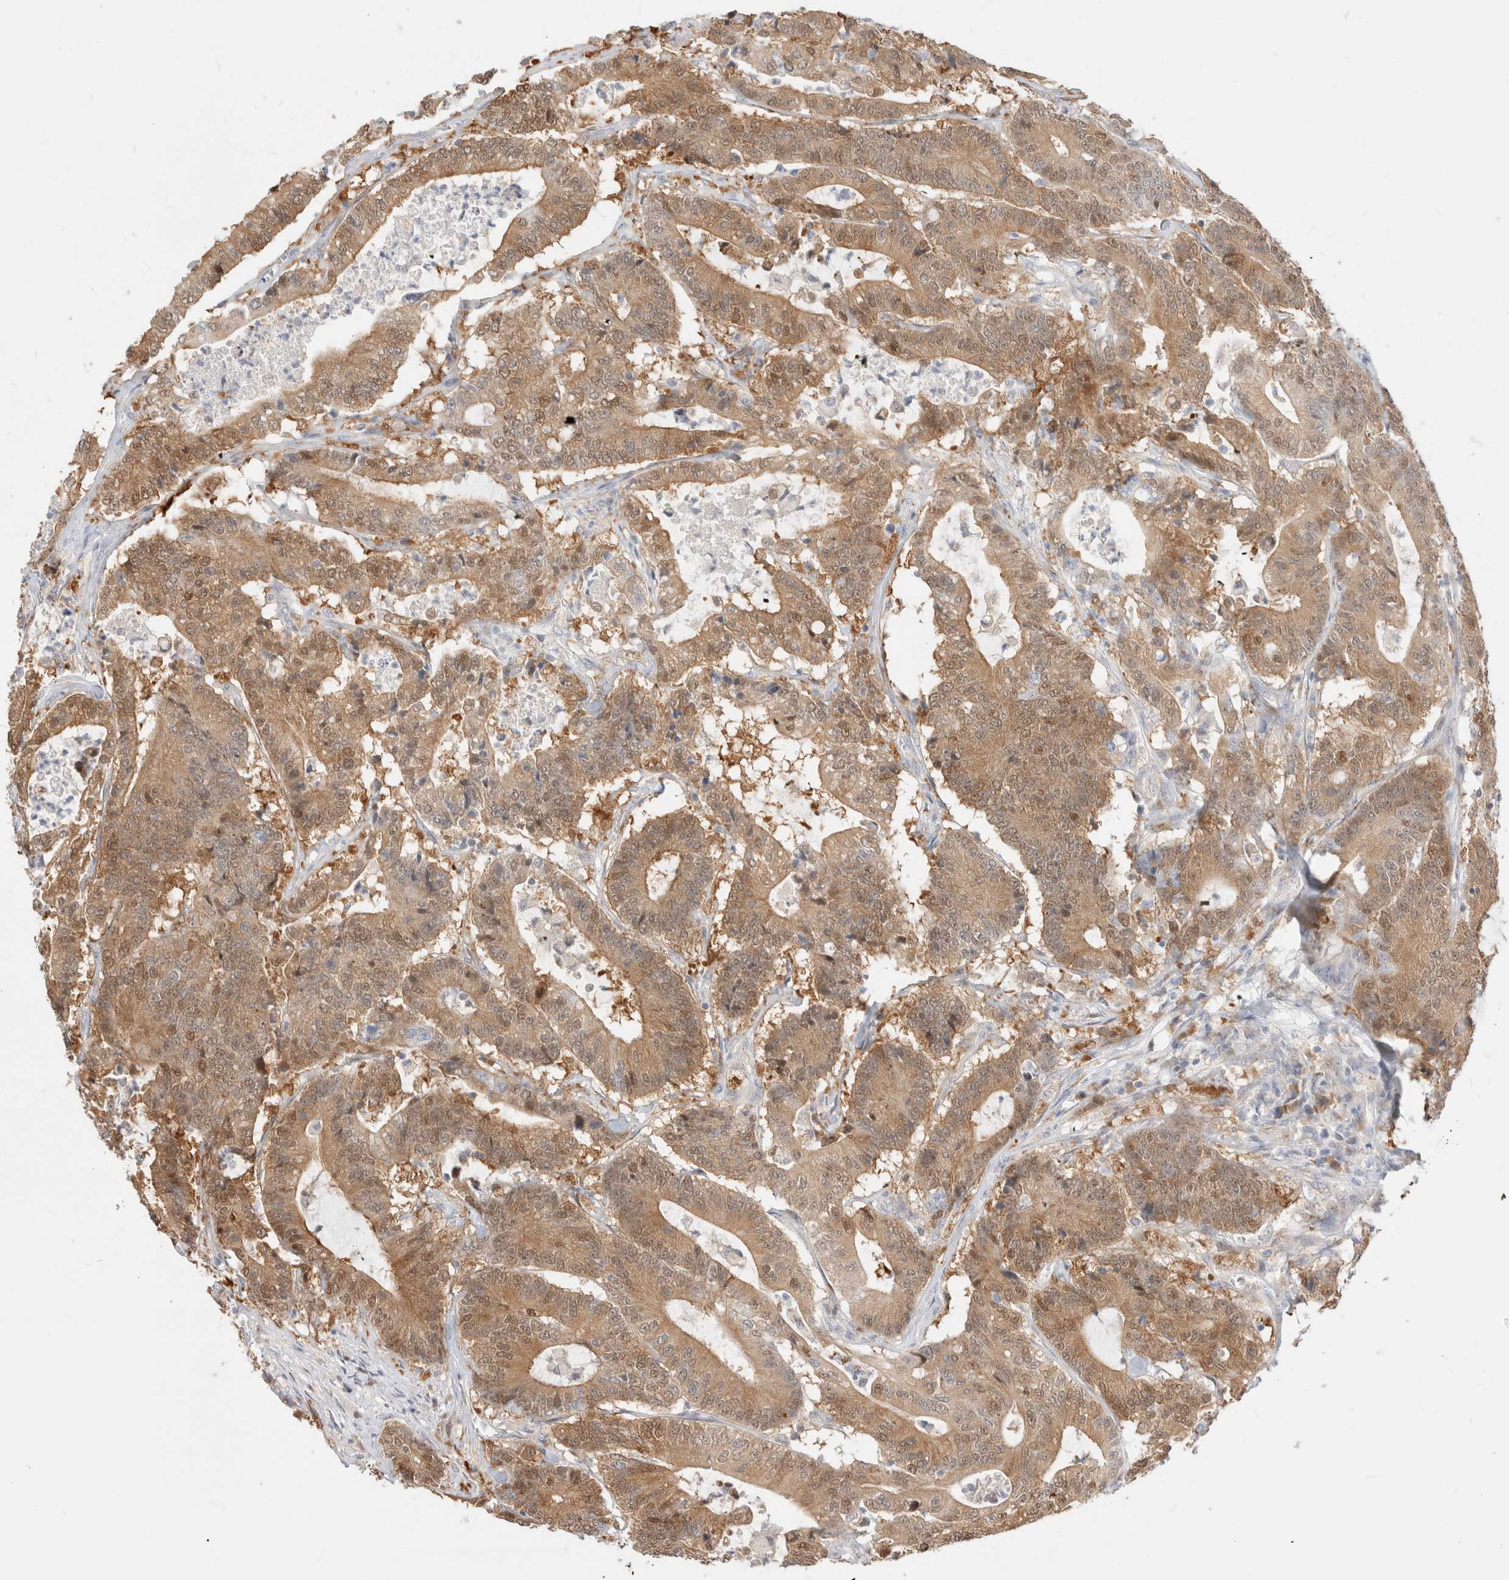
{"staining": {"intensity": "moderate", "quantity": ">75%", "location": "cytoplasmic/membranous"}, "tissue": "colorectal cancer", "cell_type": "Tumor cells", "image_type": "cancer", "snomed": [{"axis": "morphology", "description": "Adenocarcinoma, NOS"}, {"axis": "topography", "description": "Colon"}], "caption": "The immunohistochemical stain highlights moderate cytoplasmic/membranous staining in tumor cells of colorectal cancer (adenocarcinoma) tissue.", "gene": "EFCAB13", "patient": {"sex": "female", "age": 84}}